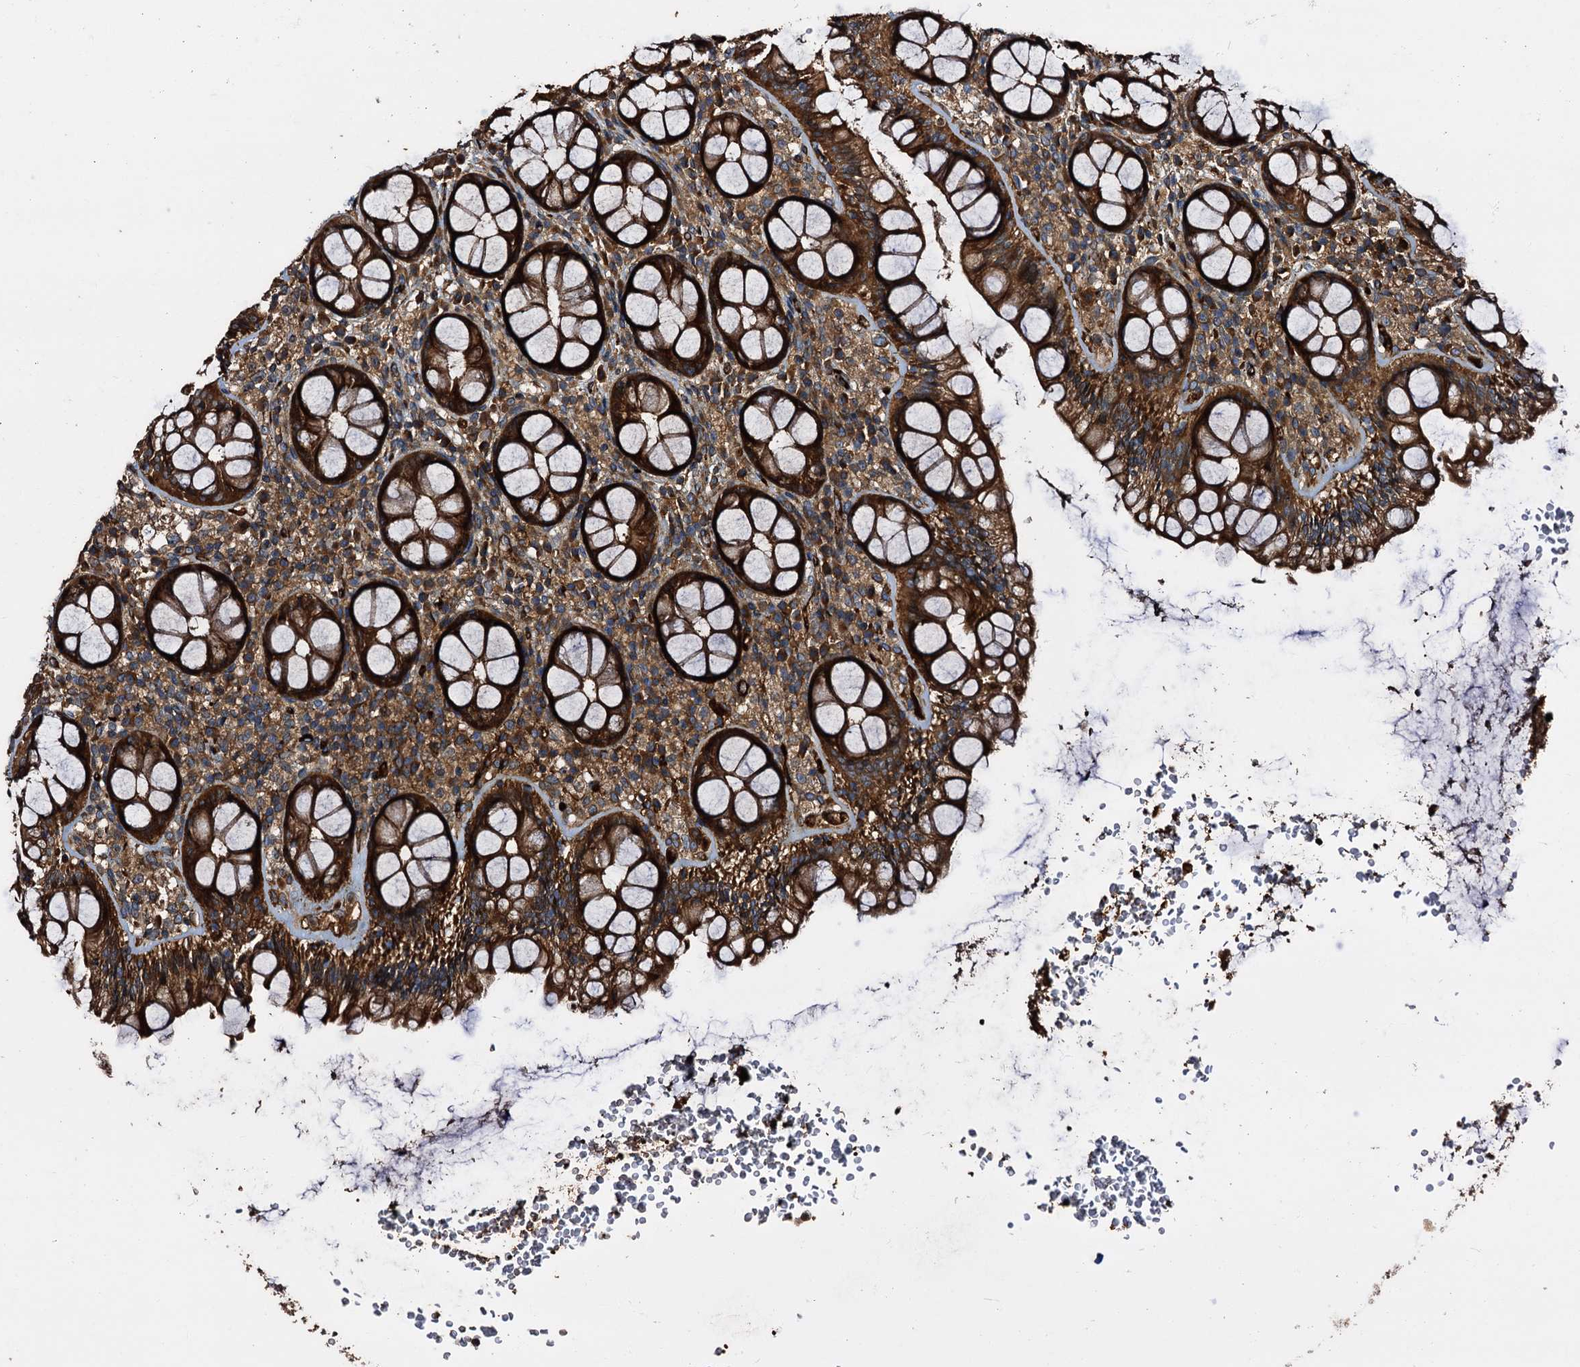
{"staining": {"intensity": "strong", "quantity": ">75%", "location": "cytoplasmic/membranous"}, "tissue": "rectum", "cell_type": "Glandular cells", "image_type": "normal", "snomed": [{"axis": "morphology", "description": "Normal tissue, NOS"}, {"axis": "topography", "description": "Rectum"}], "caption": "IHC photomicrograph of unremarkable rectum: rectum stained using IHC displays high levels of strong protein expression localized specifically in the cytoplasmic/membranous of glandular cells, appearing as a cytoplasmic/membranous brown color.", "gene": "PEX5", "patient": {"sex": "male", "age": 83}}